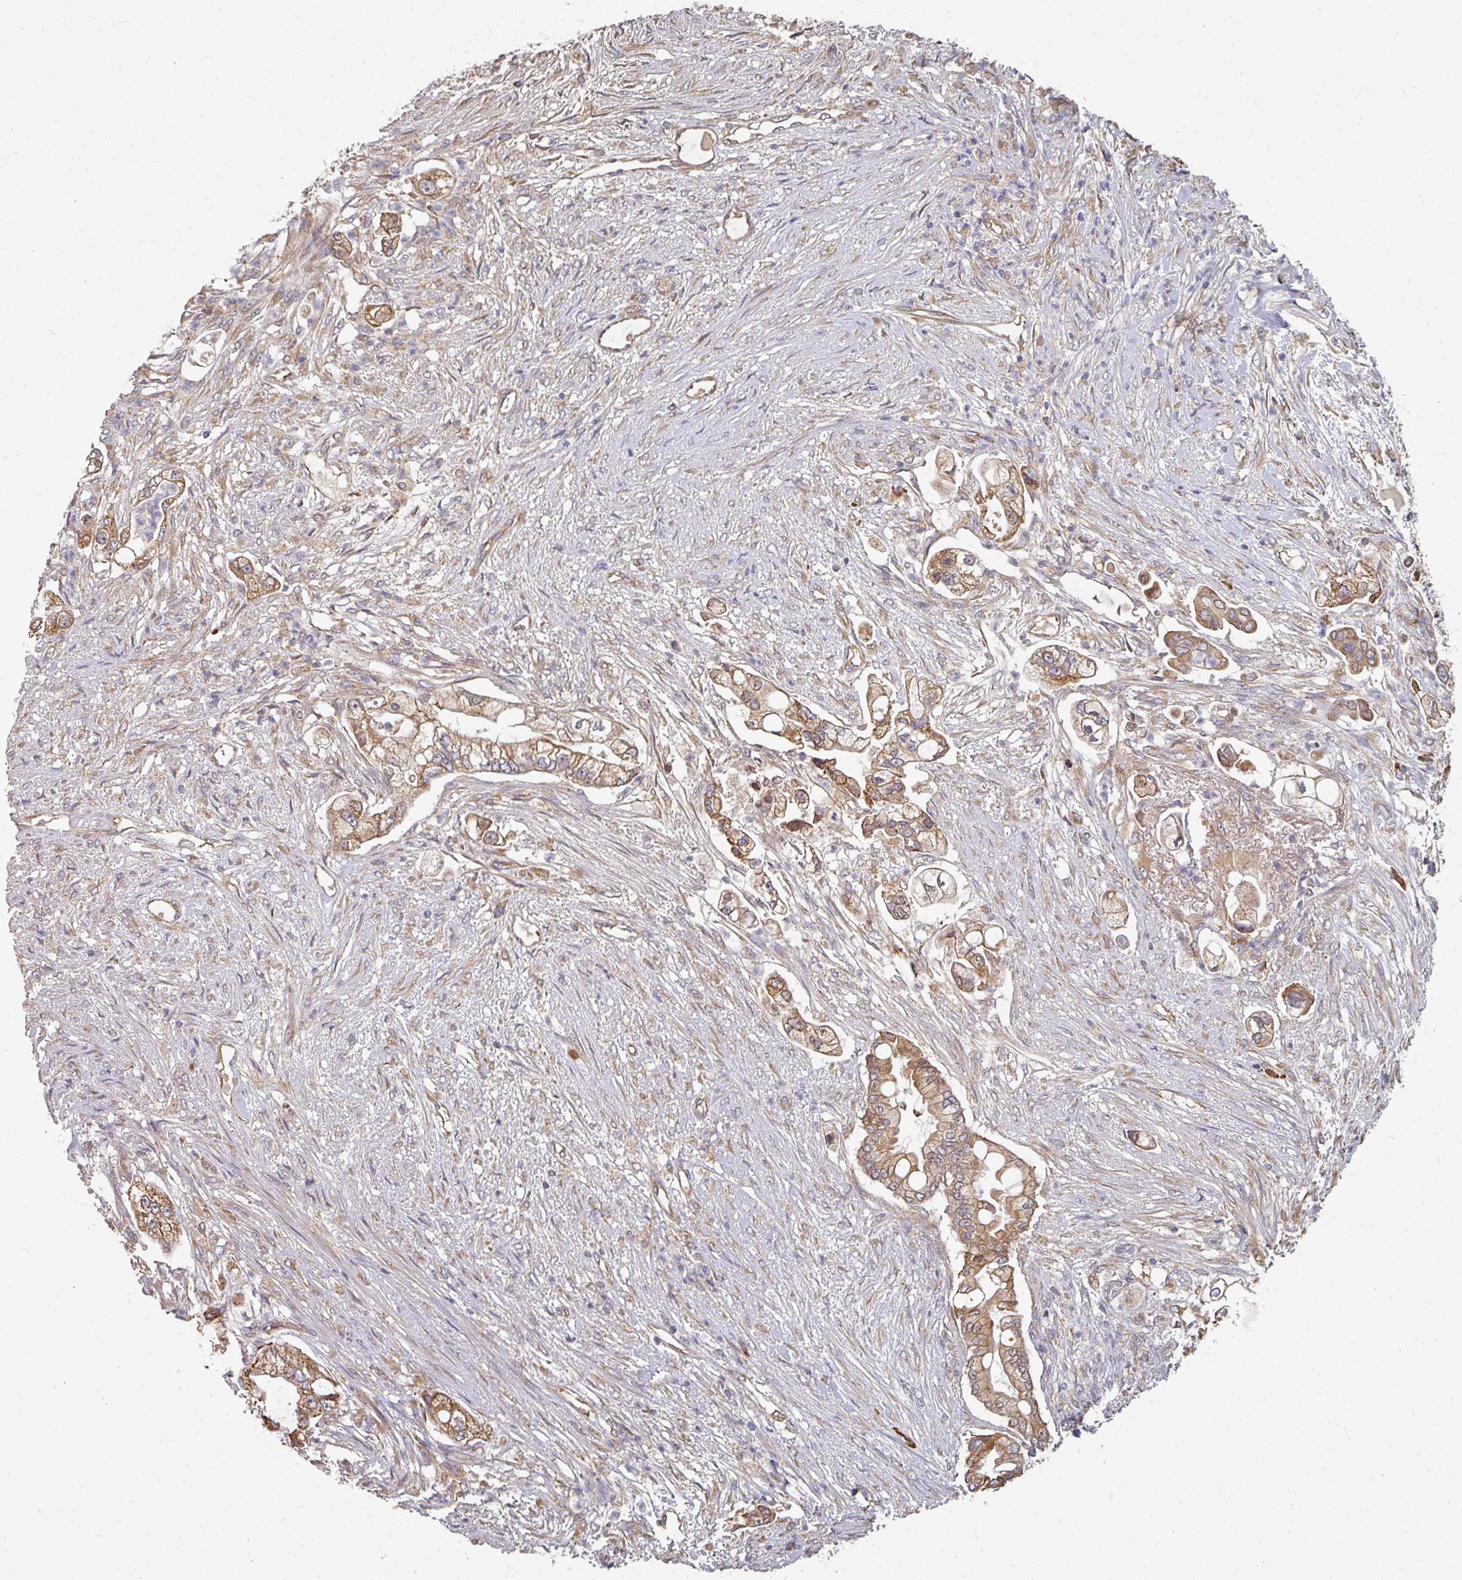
{"staining": {"intensity": "moderate", "quantity": ">75%", "location": "cytoplasmic/membranous"}, "tissue": "pancreatic cancer", "cell_type": "Tumor cells", "image_type": "cancer", "snomed": [{"axis": "morphology", "description": "Adenocarcinoma, NOS"}, {"axis": "topography", "description": "Pancreas"}], "caption": "Adenocarcinoma (pancreatic) was stained to show a protein in brown. There is medium levels of moderate cytoplasmic/membranous positivity in about >75% of tumor cells. The protein is shown in brown color, while the nuclei are stained blue.", "gene": "EDEM2", "patient": {"sex": "female", "age": 69}}